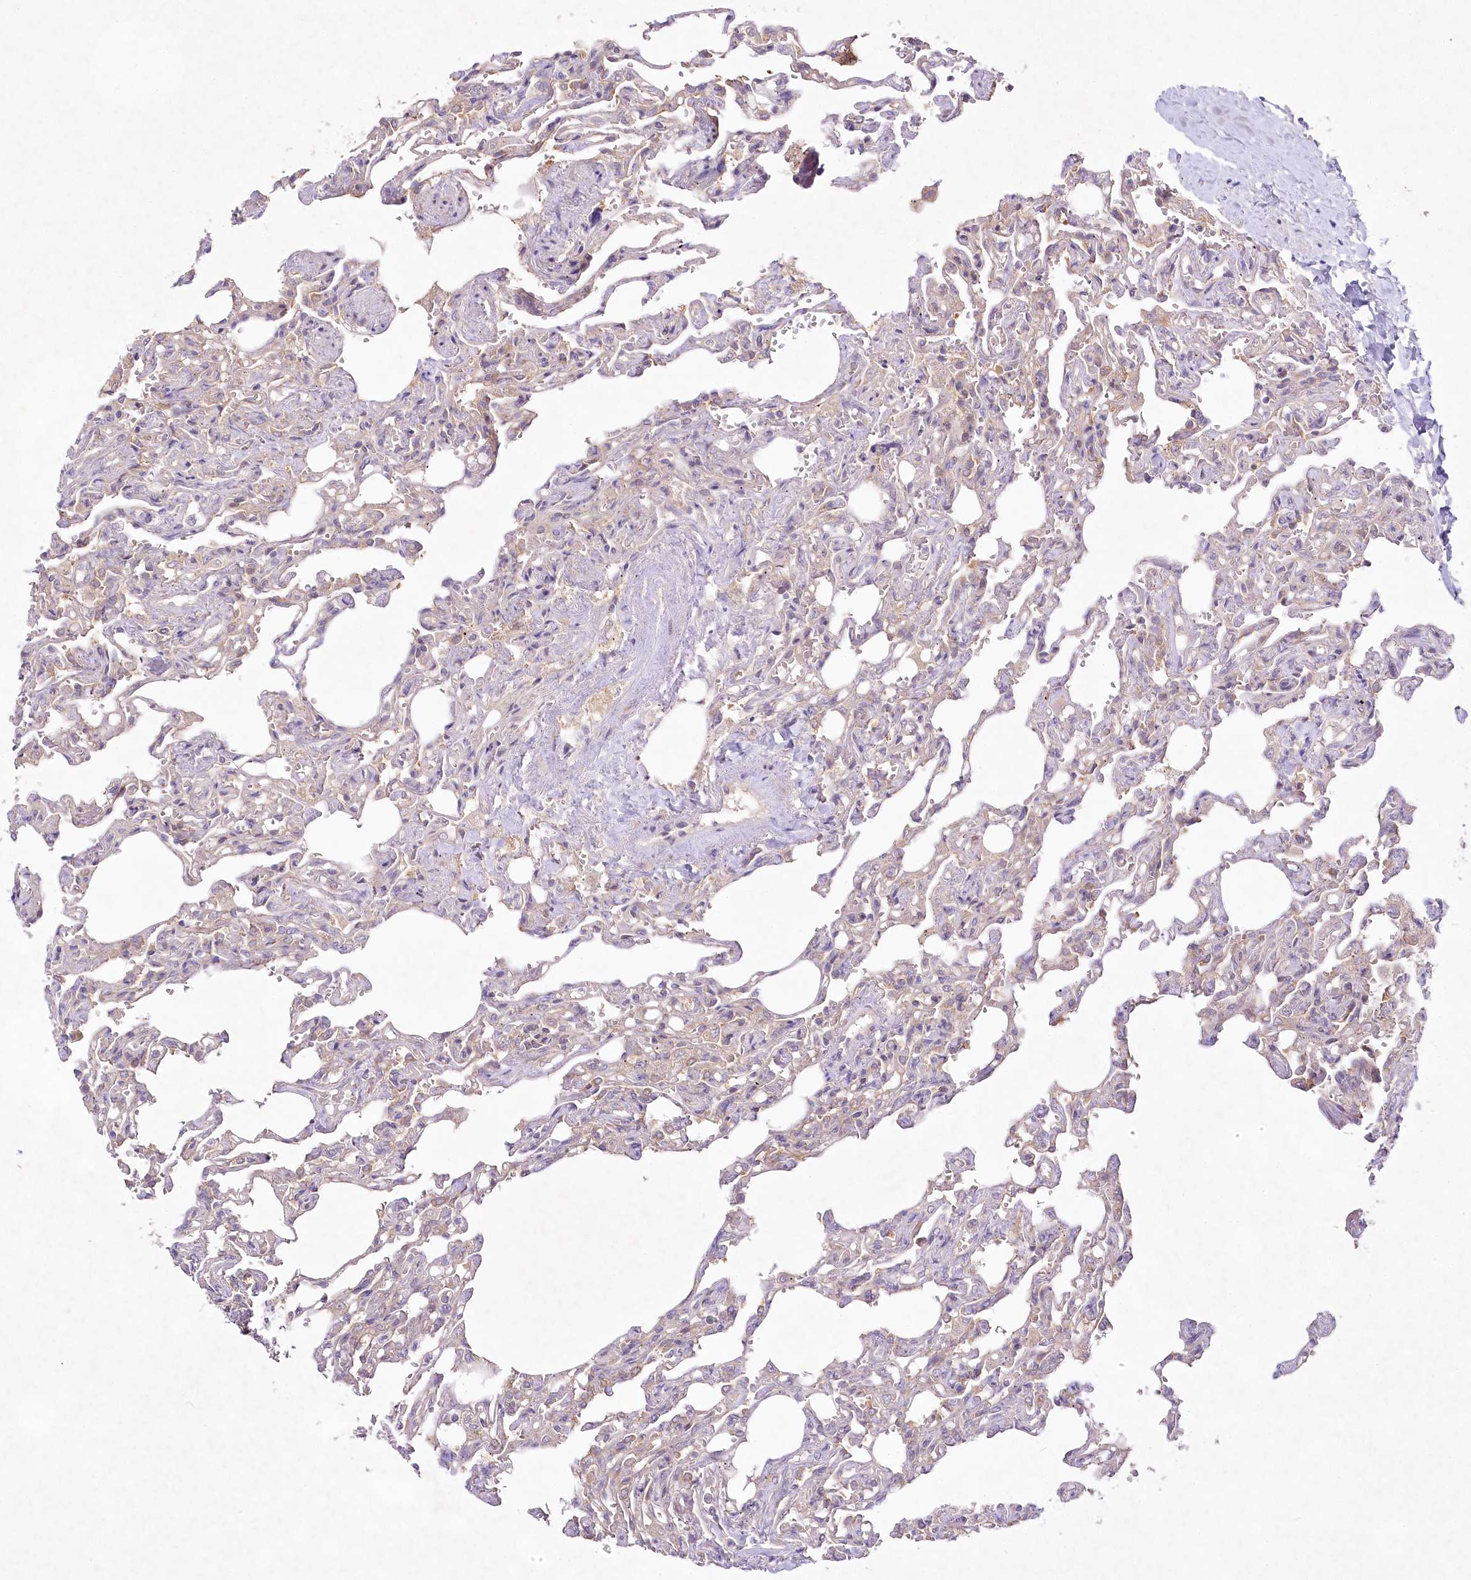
{"staining": {"intensity": "moderate", "quantity": "<25%", "location": "cytoplasmic/membranous"}, "tissue": "lung", "cell_type": "Alveolar cells", "image_type": "normal", "snomed": [{"axis": "morphology", "description": "Normal tissue, NOS"}, {"axis": "topography", "description": "Lung"}], "caption": "This photomicrograph demonstrates IHC staining of normal lung, with low moderate cytoplasmic/membranous expression in about <25% of alveolar cells.", "gene": "PYROXD1", "patient": {"sex": "male", "age": 21}}